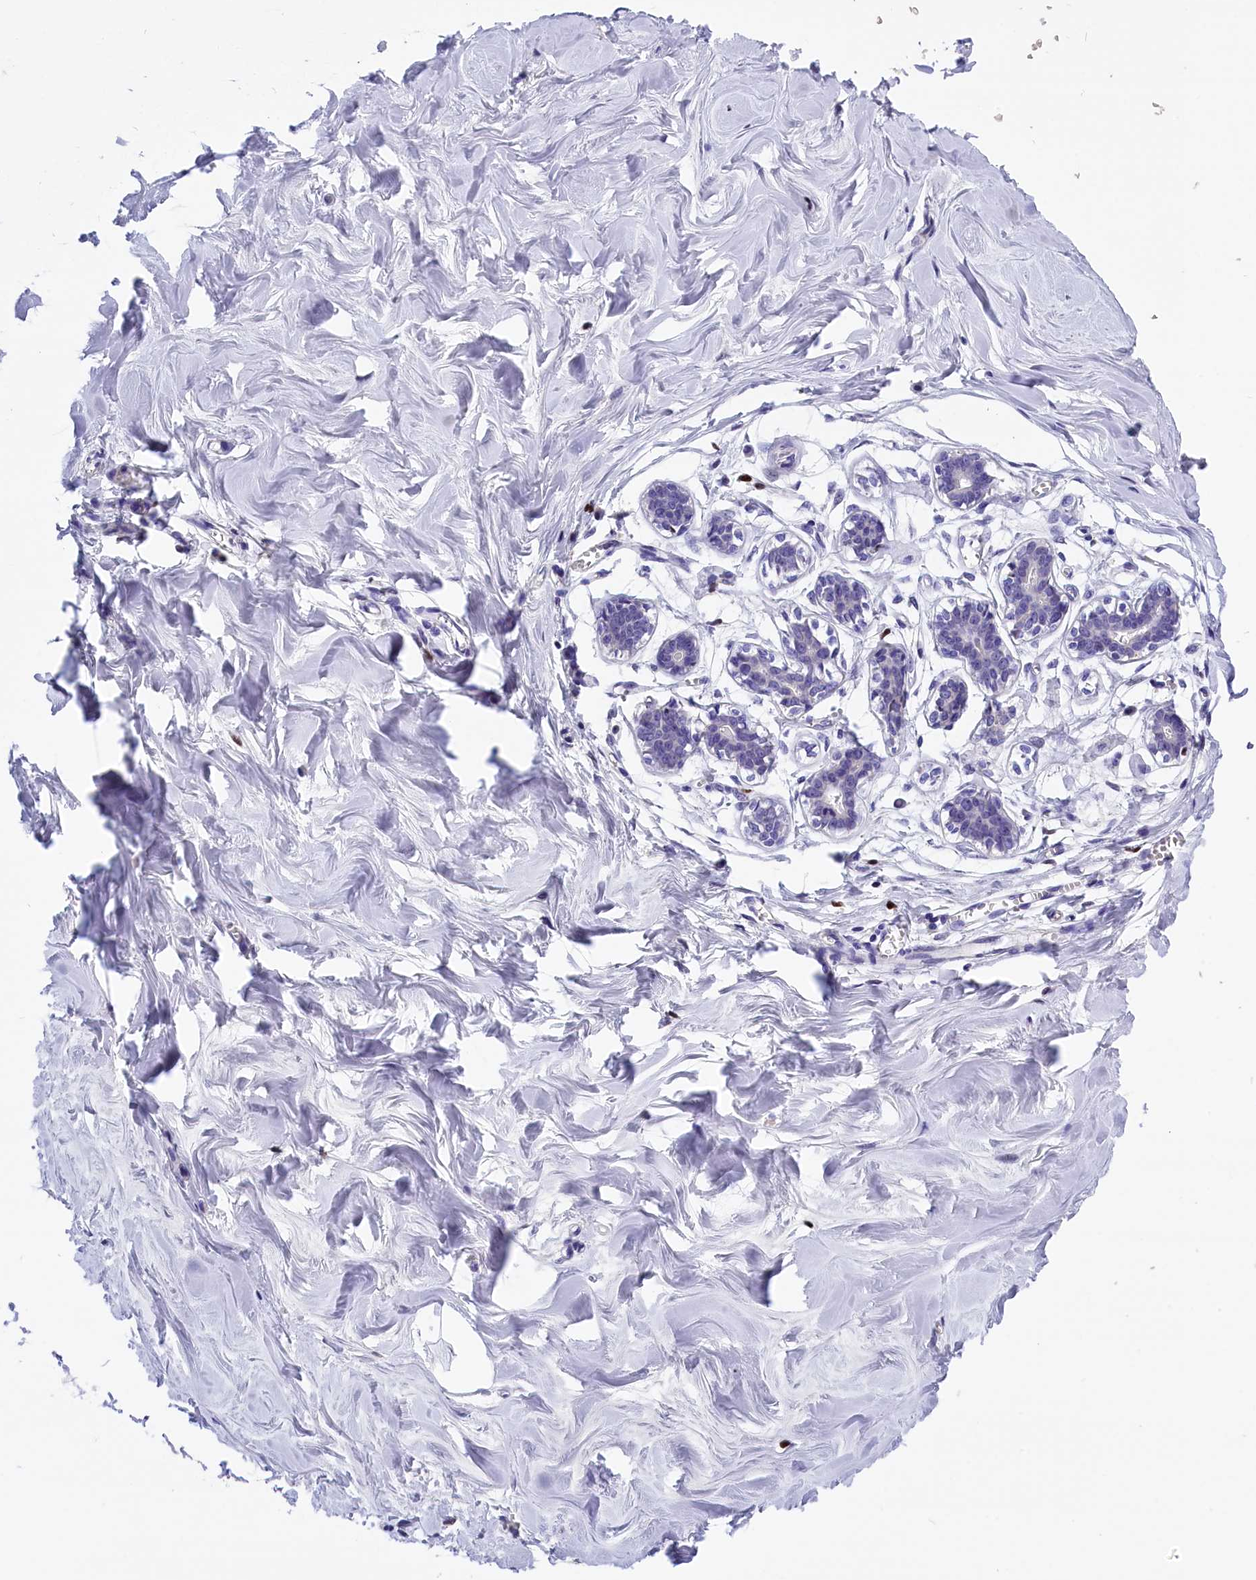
{"staining": {"intensity": "negative", "quantity": "none", "location": "none"}, "tissue": "breast", "cell_type": "Adipocytes", "image_type": "normal", "snomed": [{"axis": "morphology", "description": "Normal tissue, NOS"}, {"axis": "topography", "description": "Breast"}], "caption": "Immunohistochemistry (IHC) image of normal breast: breast stained with DAB (3,3'-diaminobenzidine) shows no significant protein positivity in adipocytes.", "gene": "BTBD9", "patient": {"sex": "female", "age": 27}}